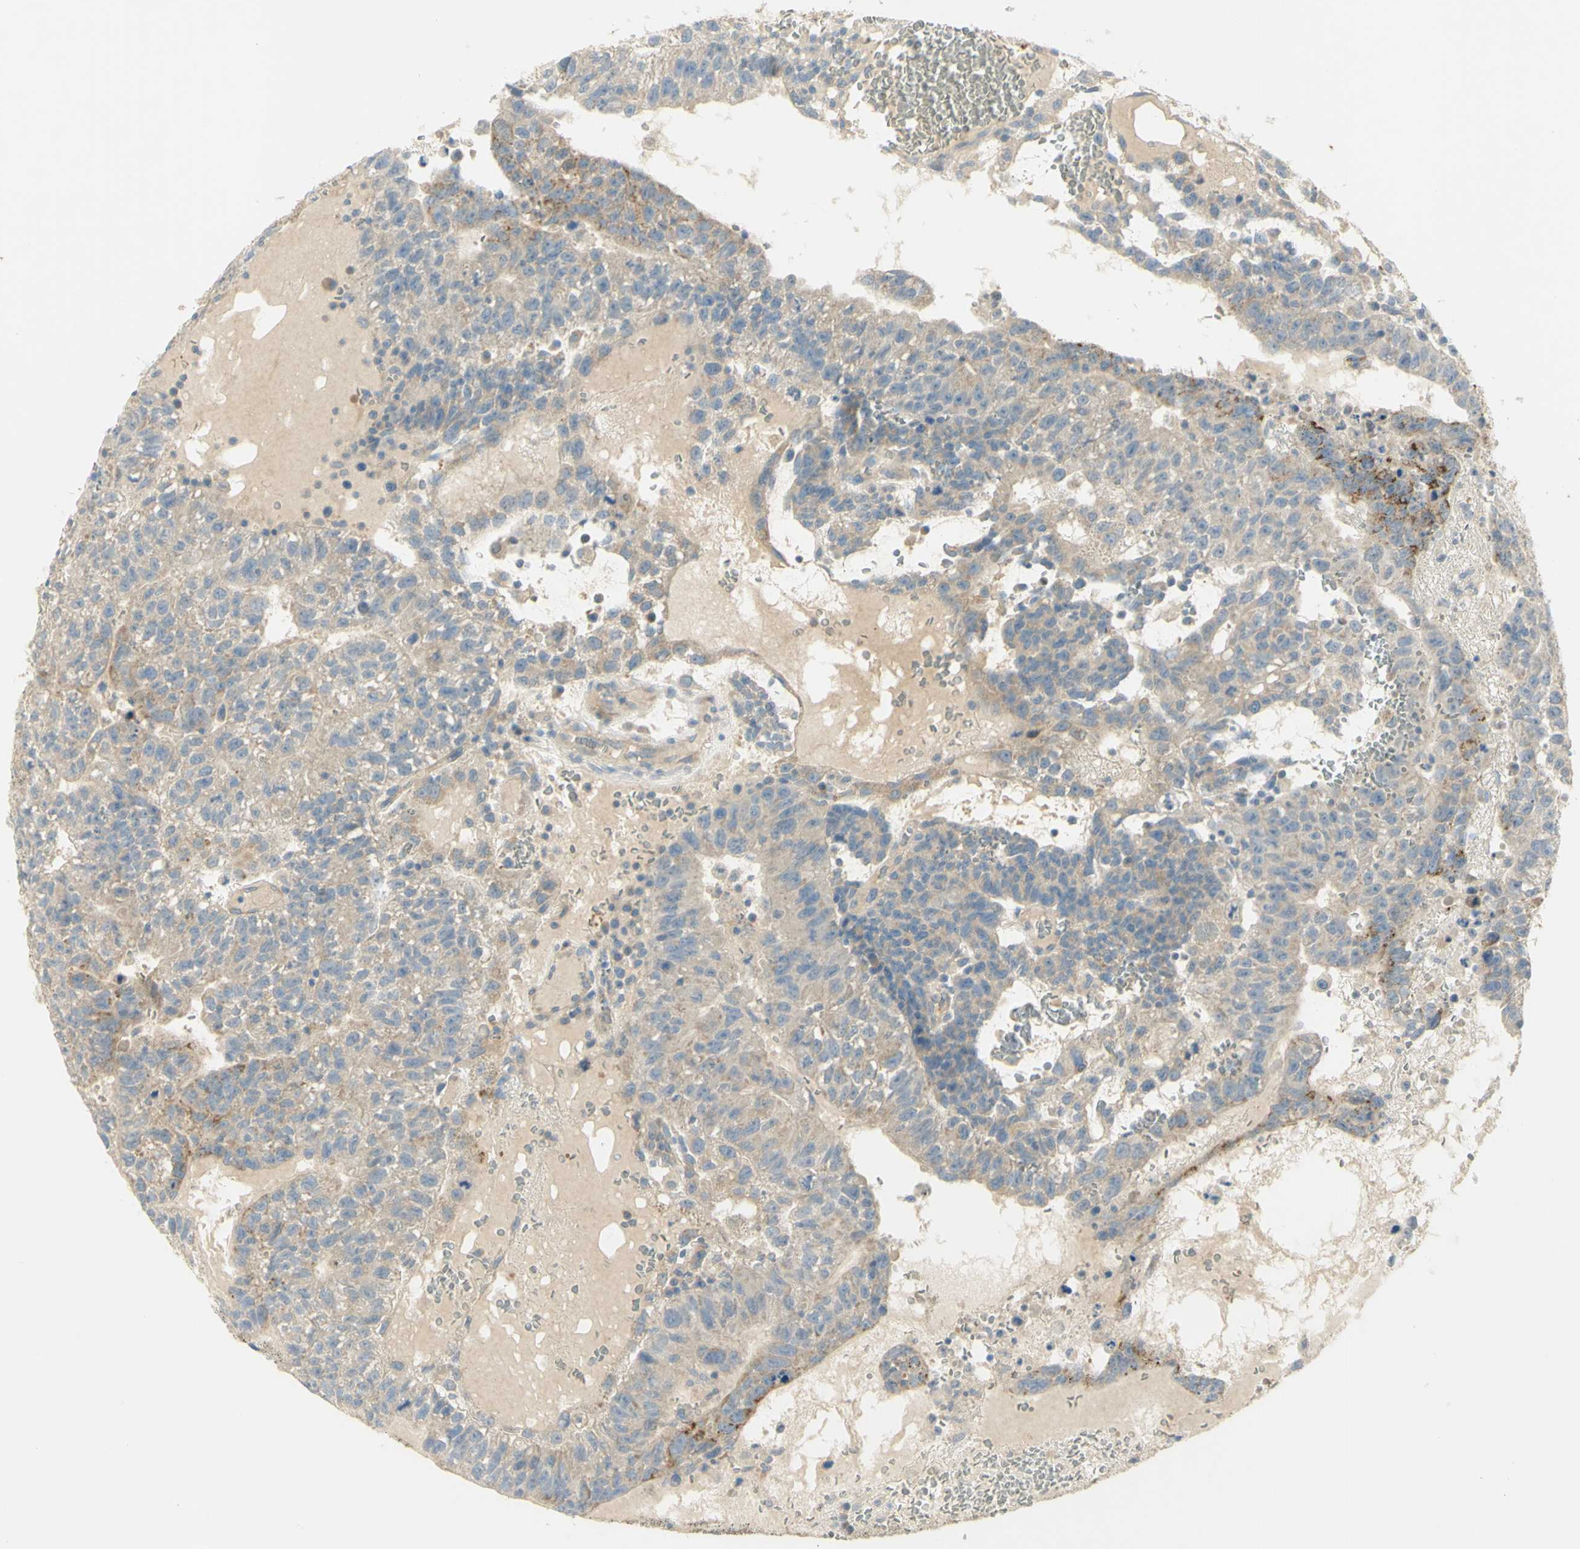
{"staining": {"intensity": "weak", "quantity": ">75%", "location": "cytoplasmic/membranous"}, "tissue": "testis cancer", "cell_type": "Tumor cells", "image_type": "cancer", "snomed": [{"axis": "morphology", "description": "Seminoma, NOS"}, {"axis": "morphology", "description": "Carcinoma, Embryonal, NOS"}, {"axis": "topography", "description": "Testis"}], "caption": "A brown stain highlights weak cytoplasmic/membranous expression of a protein in human testis cancer (seminoma) tumor cells. The protein of interest is shown in brown color, while the nuclei are stained blue.", "gene": "GCNT3", "patient": {"sex": "male", "age": 52}}